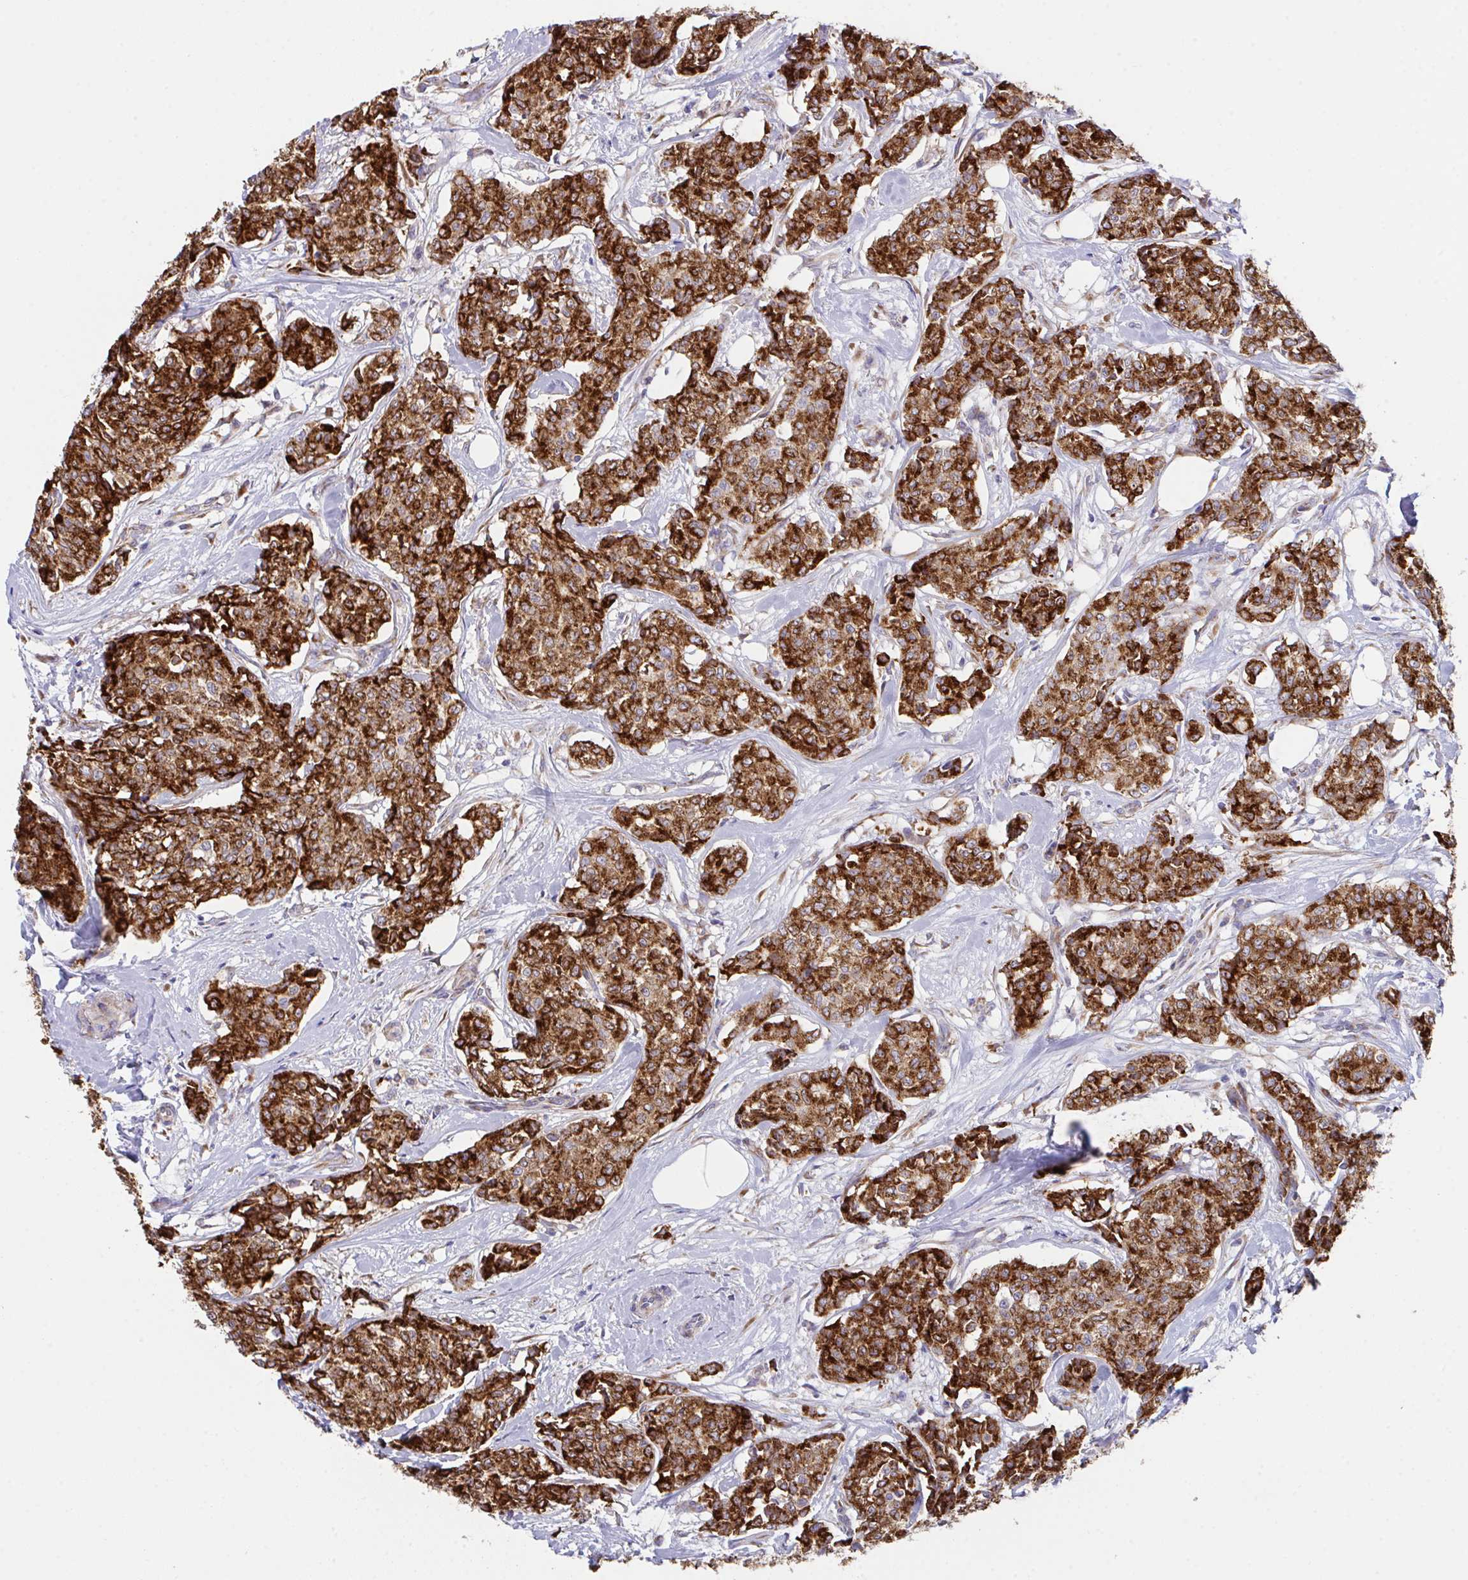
{"staining": {"intensity": "strong", "quantity": ">75%", "location": "cytoplasmic/membranous"}, "tissue": "breast cancer", "cell_type": "Tumor cells", "image_type": "cancer", "snomed": [{"axis": "morphology", "description": "Duct carcinoma"}, {"axis": "topography", "description": "Breast"}], "caption": "Protein expression analysis of human infiltrating ductal carcinoma (breast) reveals strong cytoplasmic/membranous positivity in about >75% of tumor cells.", "gene": "MIA3", "patient": {"sex": "female", "age": 91}}